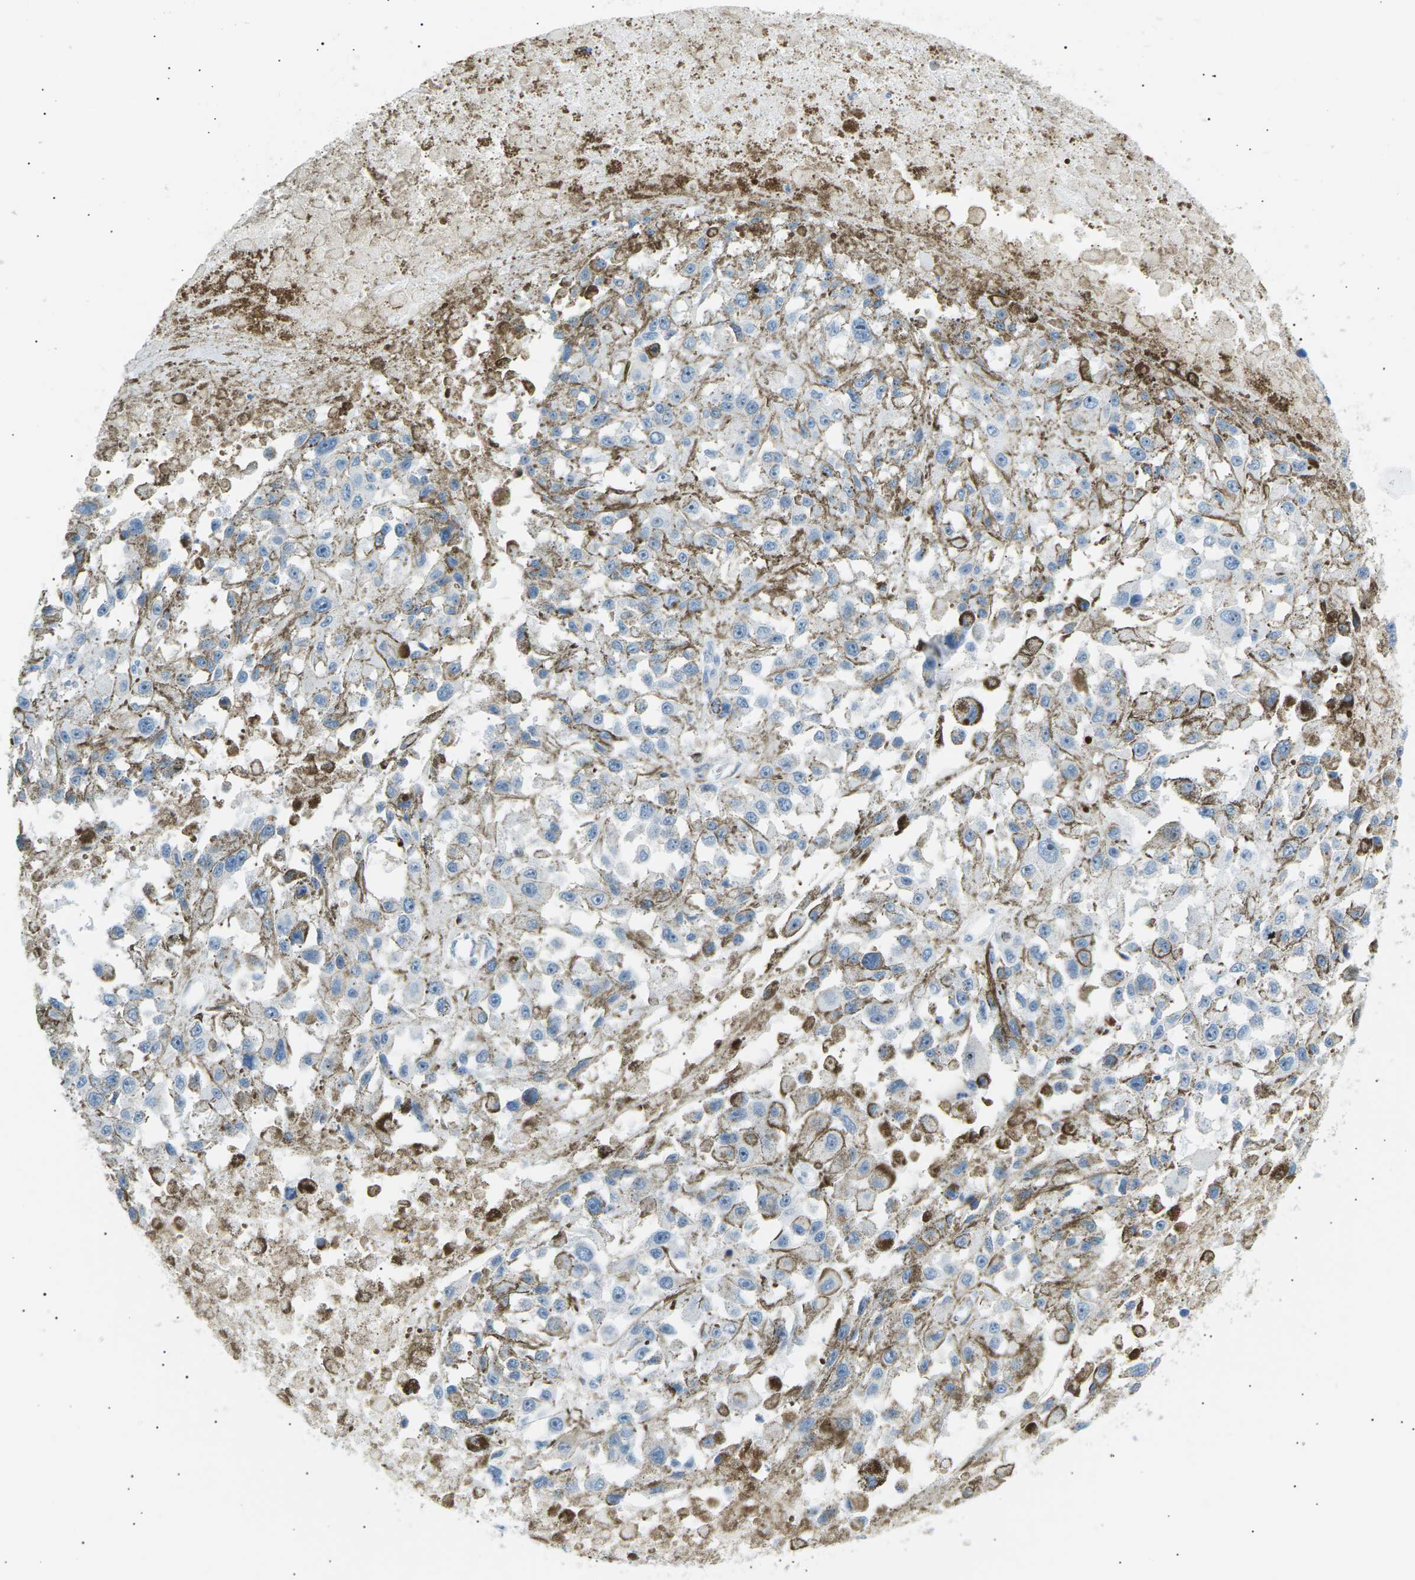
{"staining": {"intensity": "negative", "quantity": "none", "location": "none"}, "tissue": "melanoma", "cell_type": "Tumor cells", "image_type": "cancer", "snomed": [{"axis": "morphology", "description": "Malignant melanoma, Metastatic site"}, {"axis": "topography", "description": "Lymph node"}], "caption": "Melanoma stained for a protein using immunohistochemistry exhibits no staining tumor cells.", "gene": "SEPTIN5", "patient": {"sex": "male", "age": 59}}